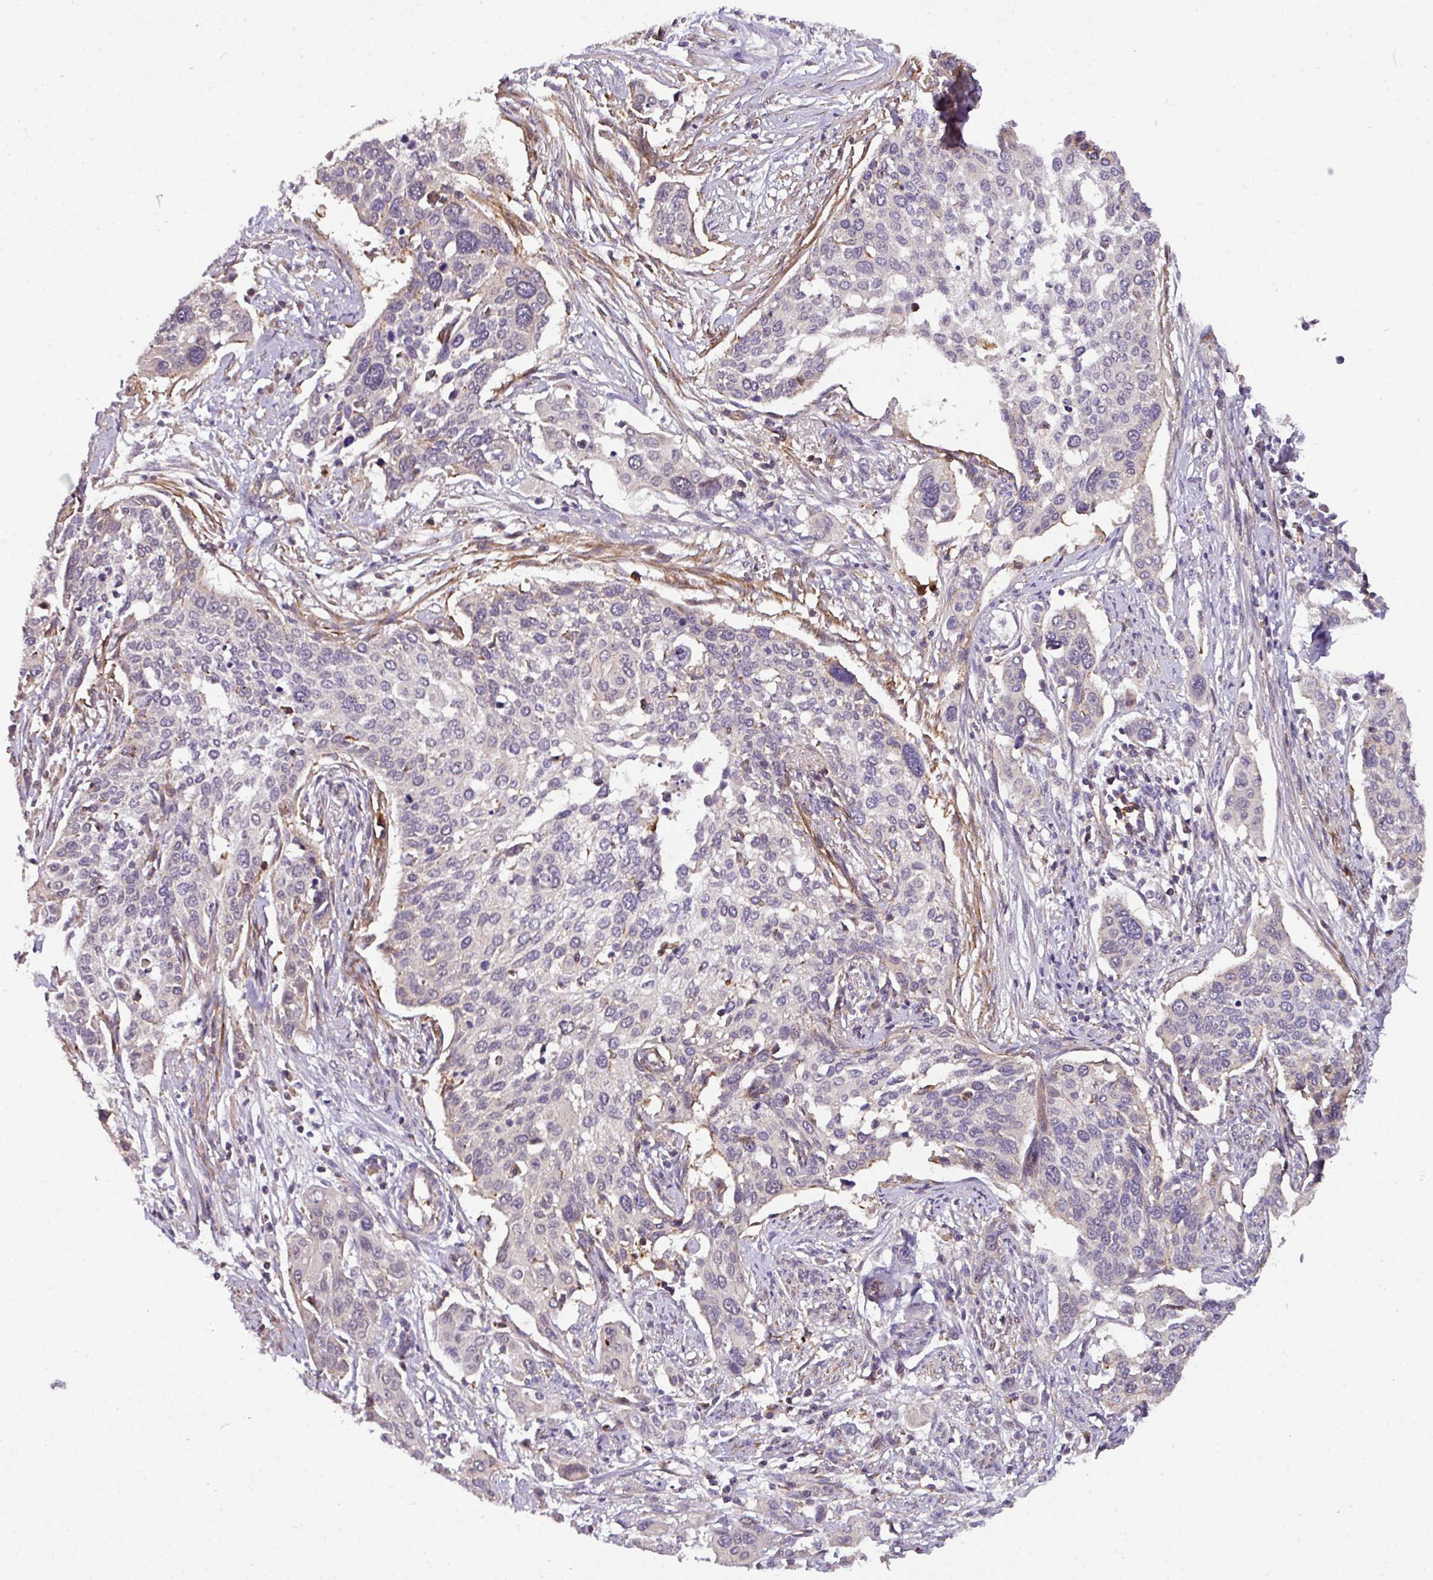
{"staining": {"intensity": "negative", "quantity": "none", "location": "none"}, "tissue": "cervical cancer", "cell_type": "Tumor cells", "image_type": "cancer", "snomed": [{"axis": "morphology", "description": "Squamous cell carcinoma, NOS"}, {"axis": "topography", "description": "Cervix"}], "caption": "High power microscopy micrograph of an immunohistochemistry (IHC) micrograph of cervical squamous cell carcinoma, revealing no significant expression in tumor cells.", "gene": "CASS4", "patient": {"sex": "female", "age": 44}}